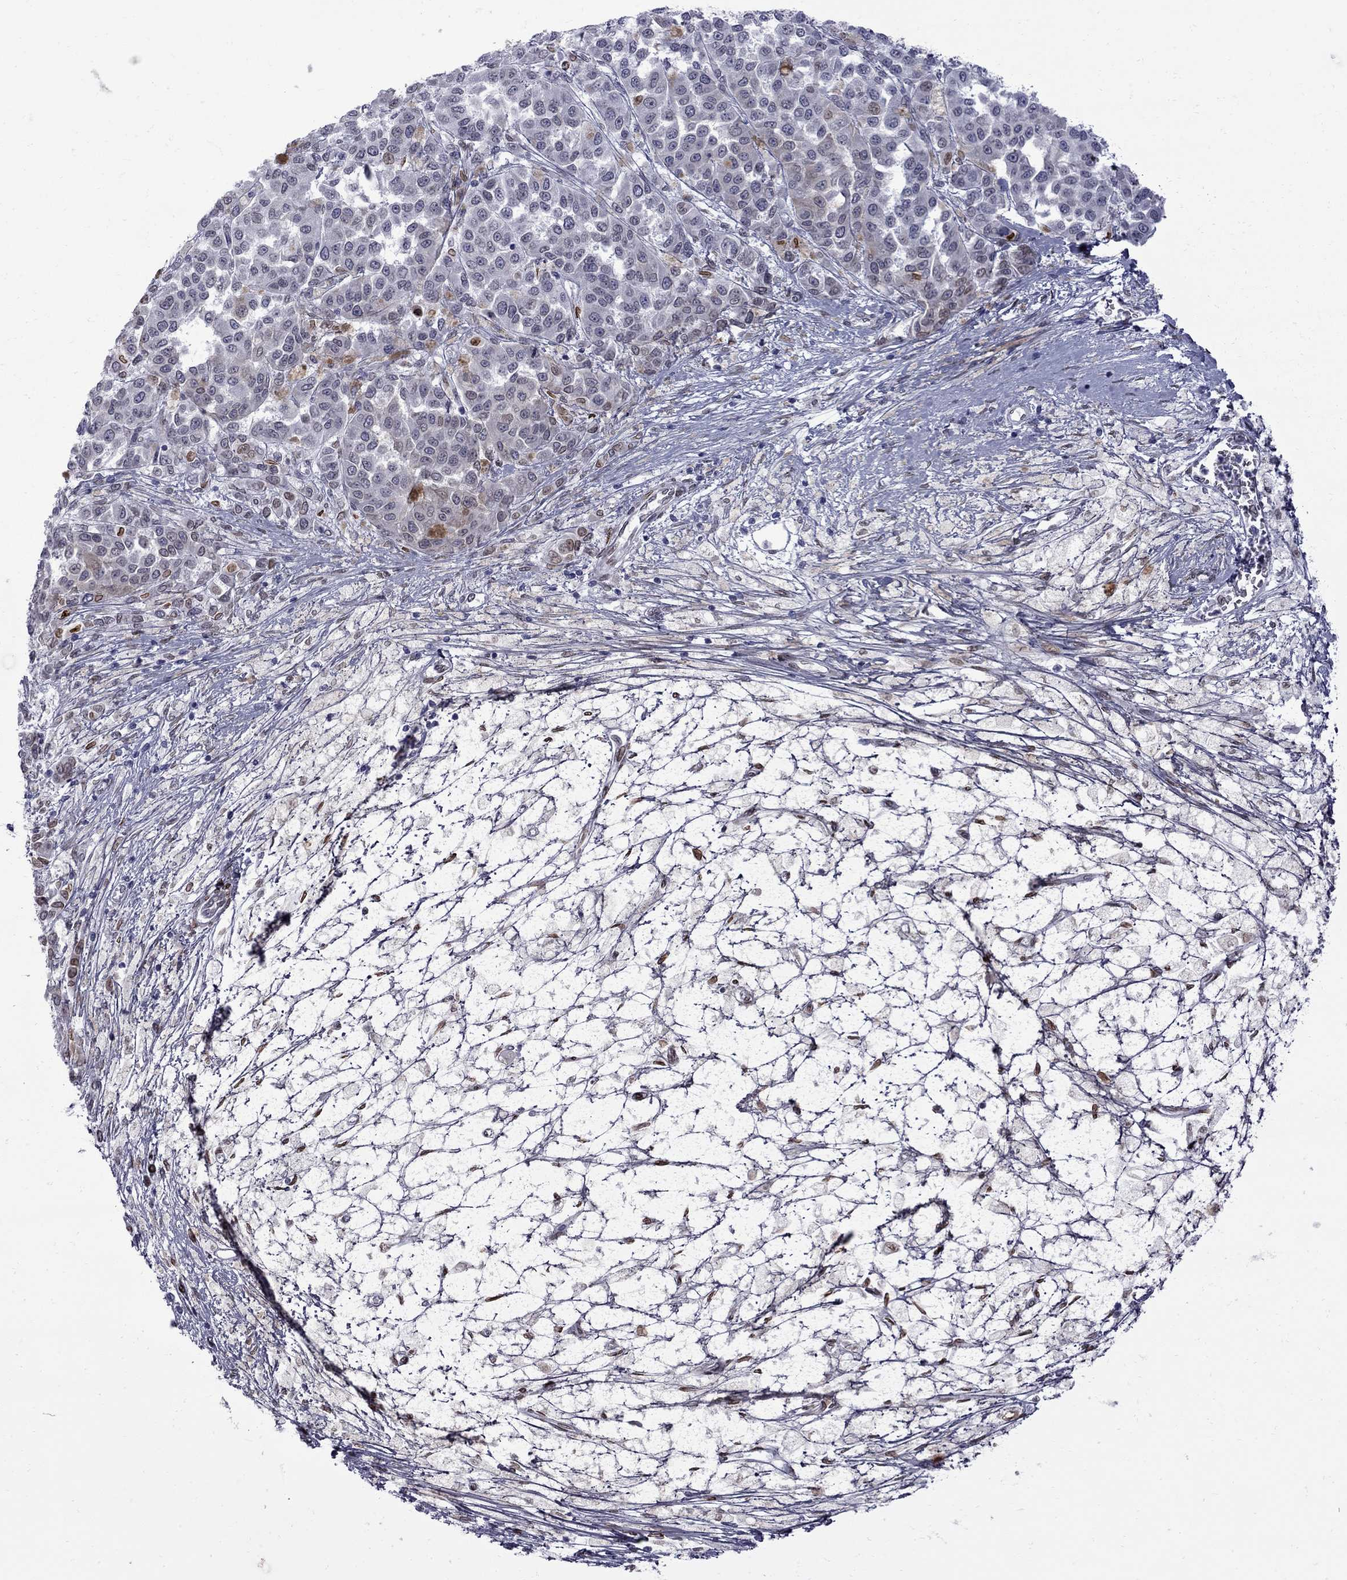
{"staining": {"intensity": "moderate", "quantity": "<25%", "location": "cytoplasmic/membranous,nuclear"}, "tissue": "melanoma", "cell_type": "Tumor cells", "image_type": "cancer", "snomed": [{"axis": "morphology", "description": "Malignant melanoma, NOS"}, {"axis": "topography", "description": "Skin"}], "caption": "Protein analysis of melanoma tissue displays moderate cytoplasmic/membranous and nuclear staining in about <25% of tumor cells. (brown staining indicates protein expression, while blue staining denotes nuclei).", "gene": "CLTCL1", "patient": {"sex": "female", "age": 58}}